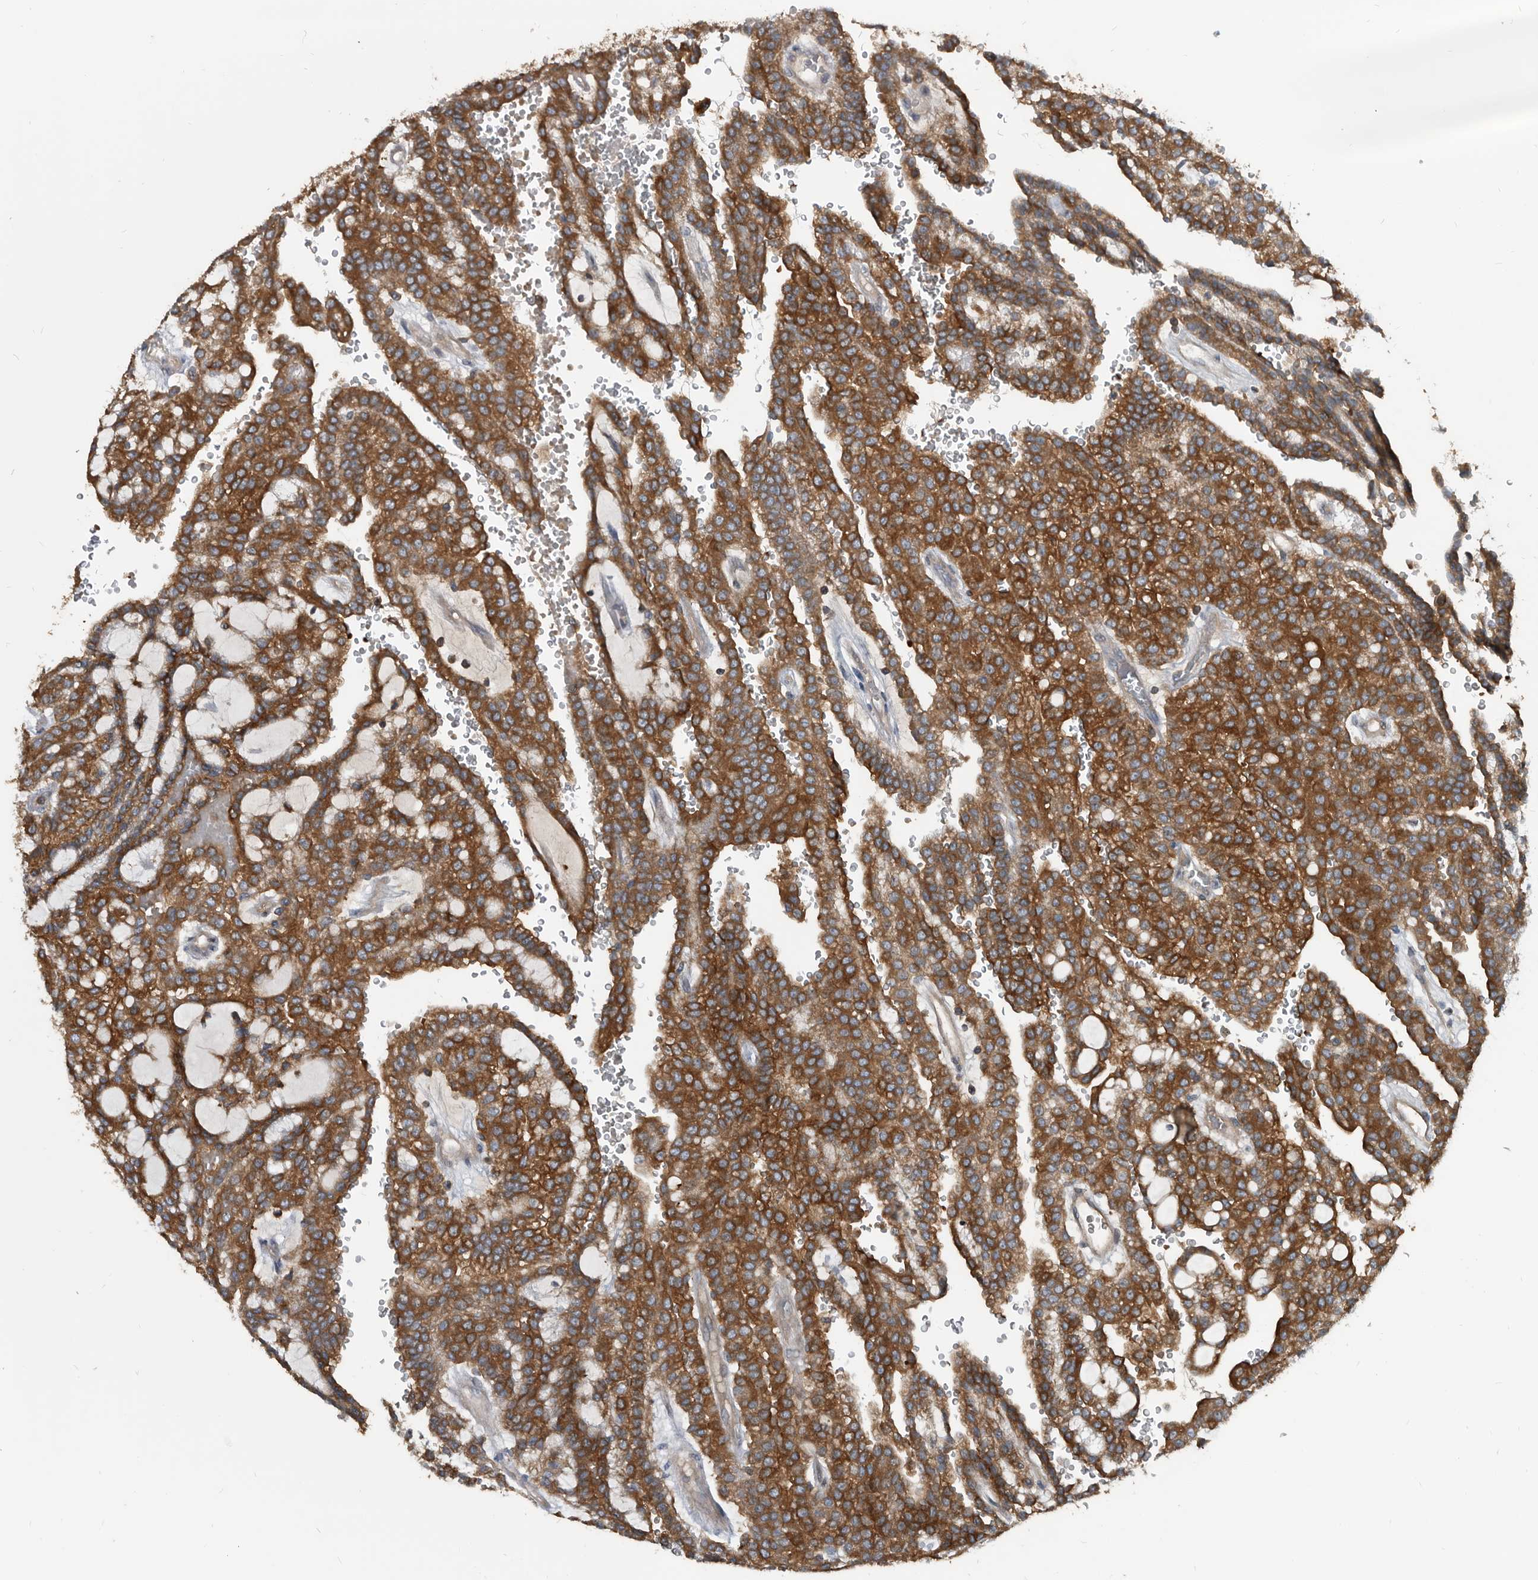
{"staining": {"intensity": "strong", "quantity": ">75%", "location": "cytoplasmic/membranous"}, "tissue": "renal cancer", "cell_type": "Tumor cells", "image_type": "cancer", "snomed": [{"axis": "morphology", "description": "Adenocarcinoma, NOS"}, {"axis": "topography", "description": "Kidney"}], "caption": "This histopathology image shows immunohistochemistry staining of adenocarcinoma (renal), with high strong cytoplasmic/membranous staining in approximately >75% of tumor cells.", "gene": "APEH", "patient": {"sex": "male", "age": 63}}